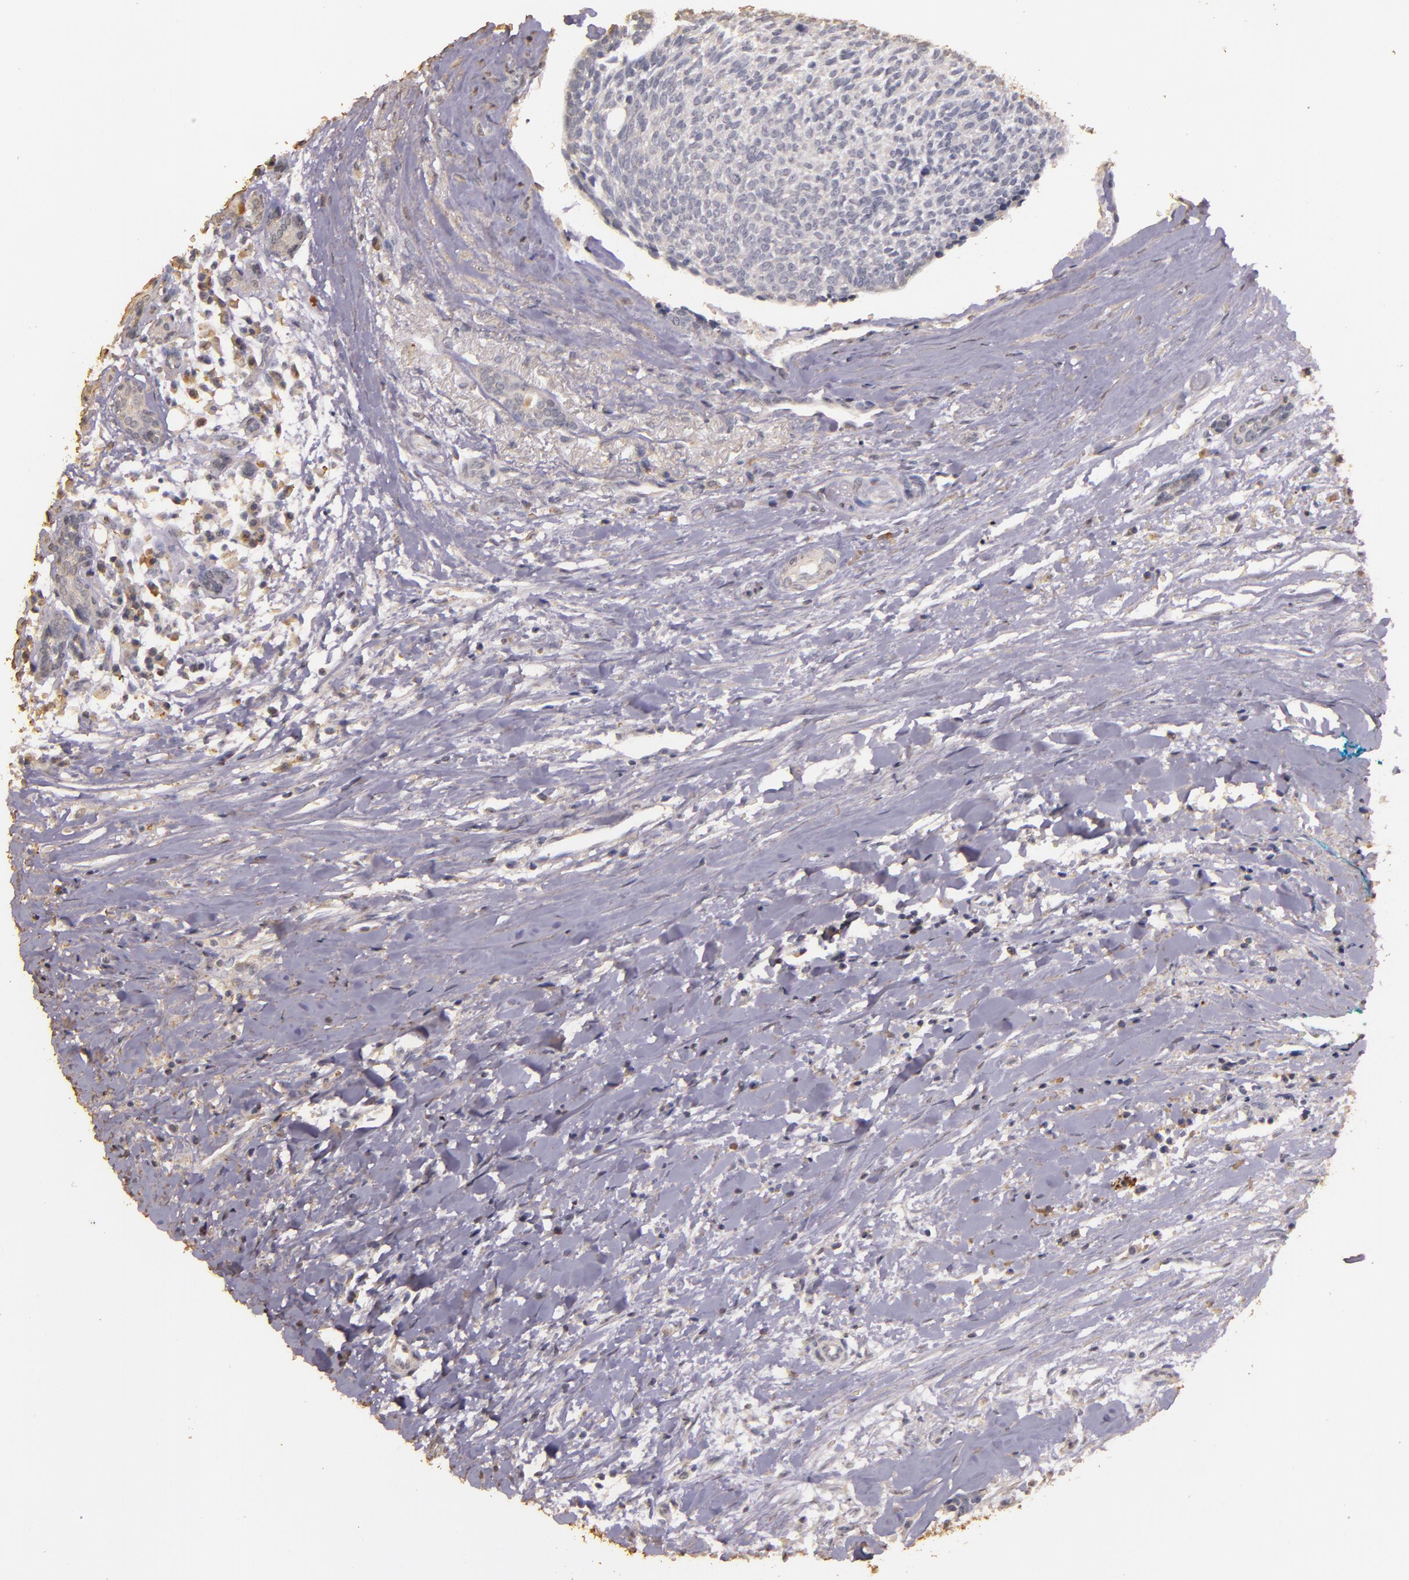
{"staining": {"intensity": "negative", "quantity": "none", "location": "none"}, "tissue": "head and neck cancer", "cell_type": "Tumor cells", "image_type": "cancer", "snomed": [{"axis": "morphology", "description": "Squamous cell carcinoma, NOS"}, {"axis": "topography", "description": "Salivary gland"}, {"axis": "topography", "description": "Head-Neck"}], "caption": "Image shows no significant protein positivity in tumor cells of head and neck cancer (squamous cell carcinoma).", "gene": "BCL2L13", "patient": {"sex": "male", "age": 70}}